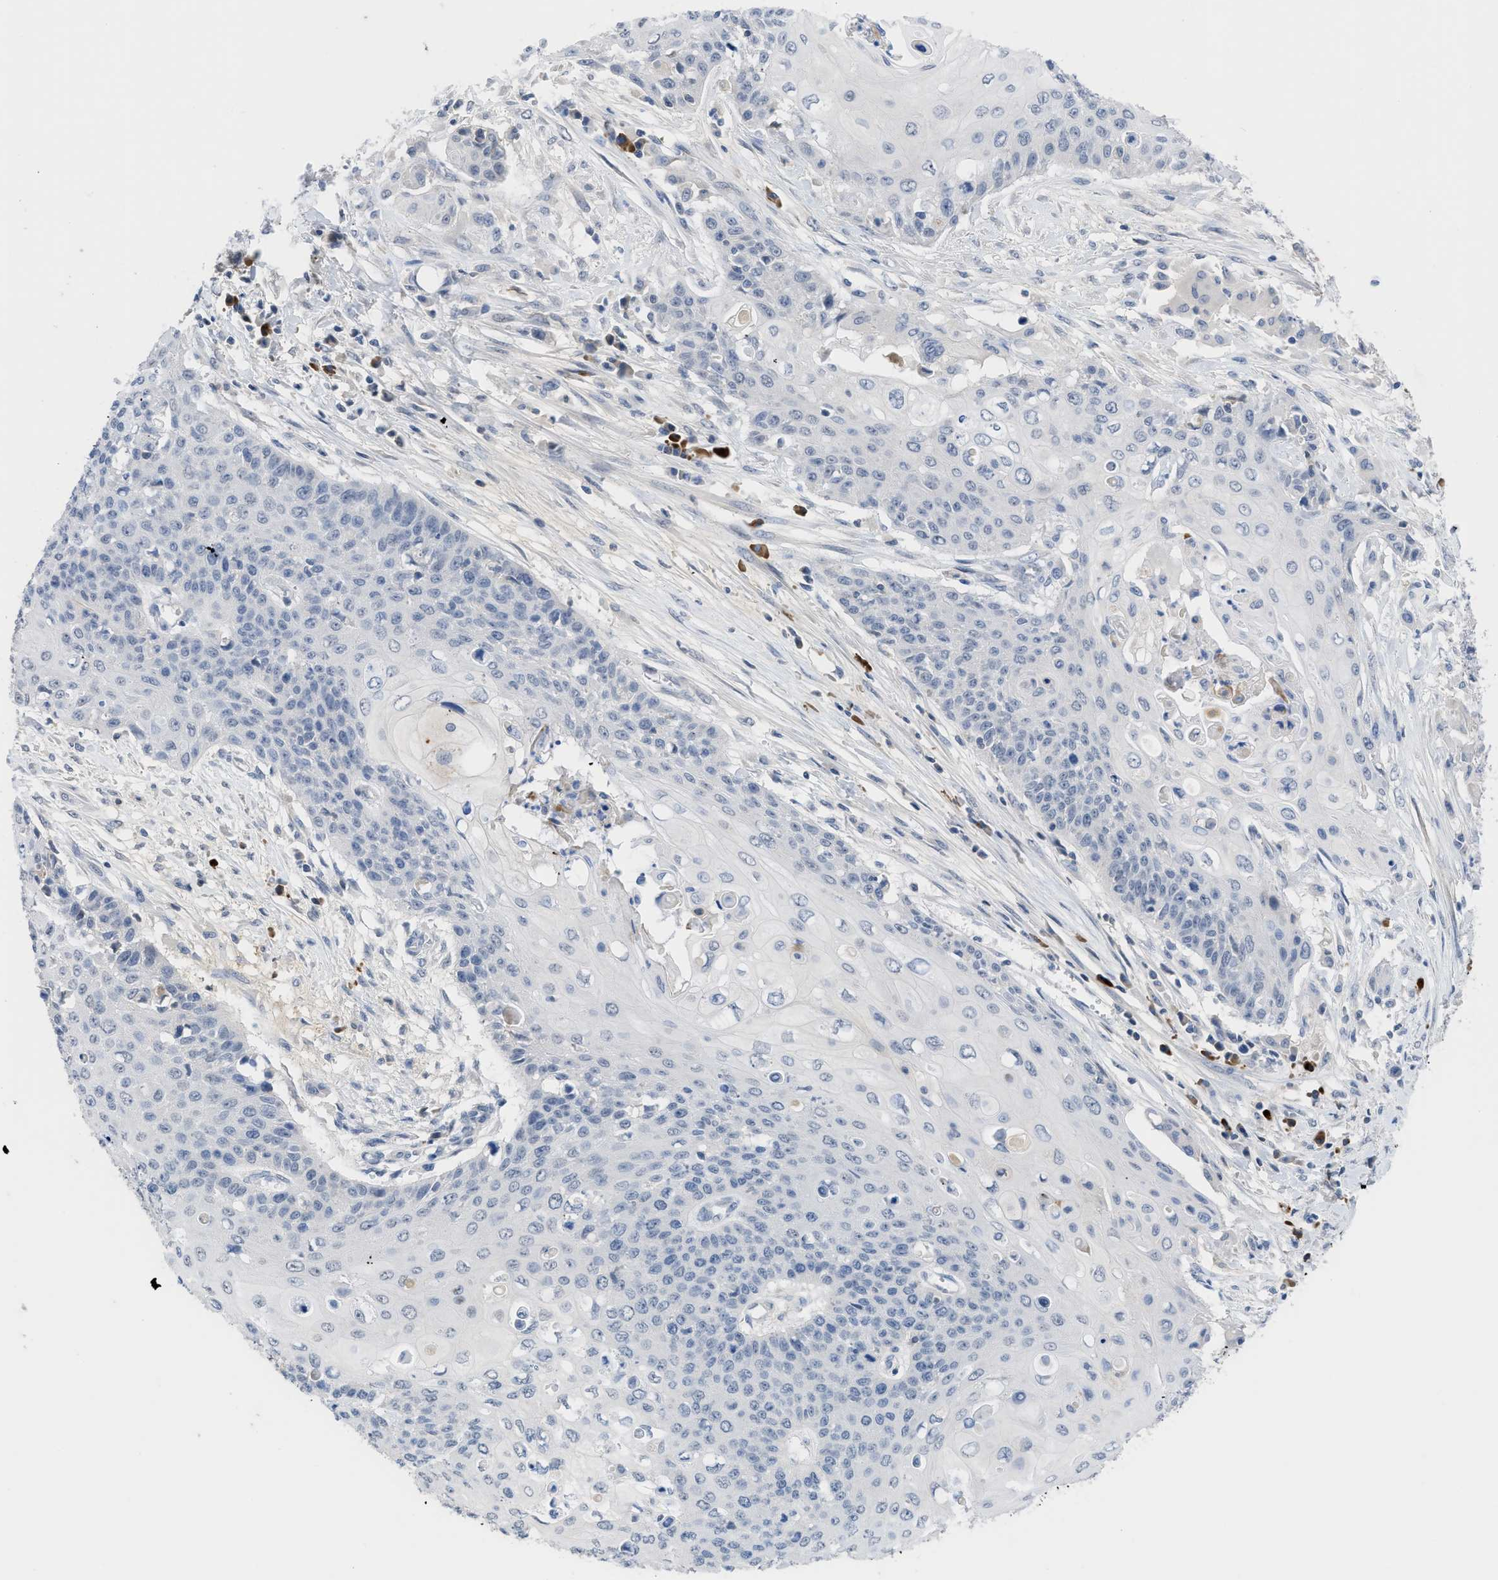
{"staining": {"intensity": "negative", "quantity": "none", "location": "none"}, "tissue": "cervical cancer", "cell_type": "Tumor cells", "image_type": "cancer", "snomed": [{"axis": "morphology", "description": "Squamous cell carcinoma, NOS"}, {"axis": "topography", "description": "Cervix"}], "caption": "IHC image of human cervical cancer stained for a protein (brown), which displays no staining in tumor cells.", "gene": "OR9K2", "patient": {"sex": "female", "age": 39}}